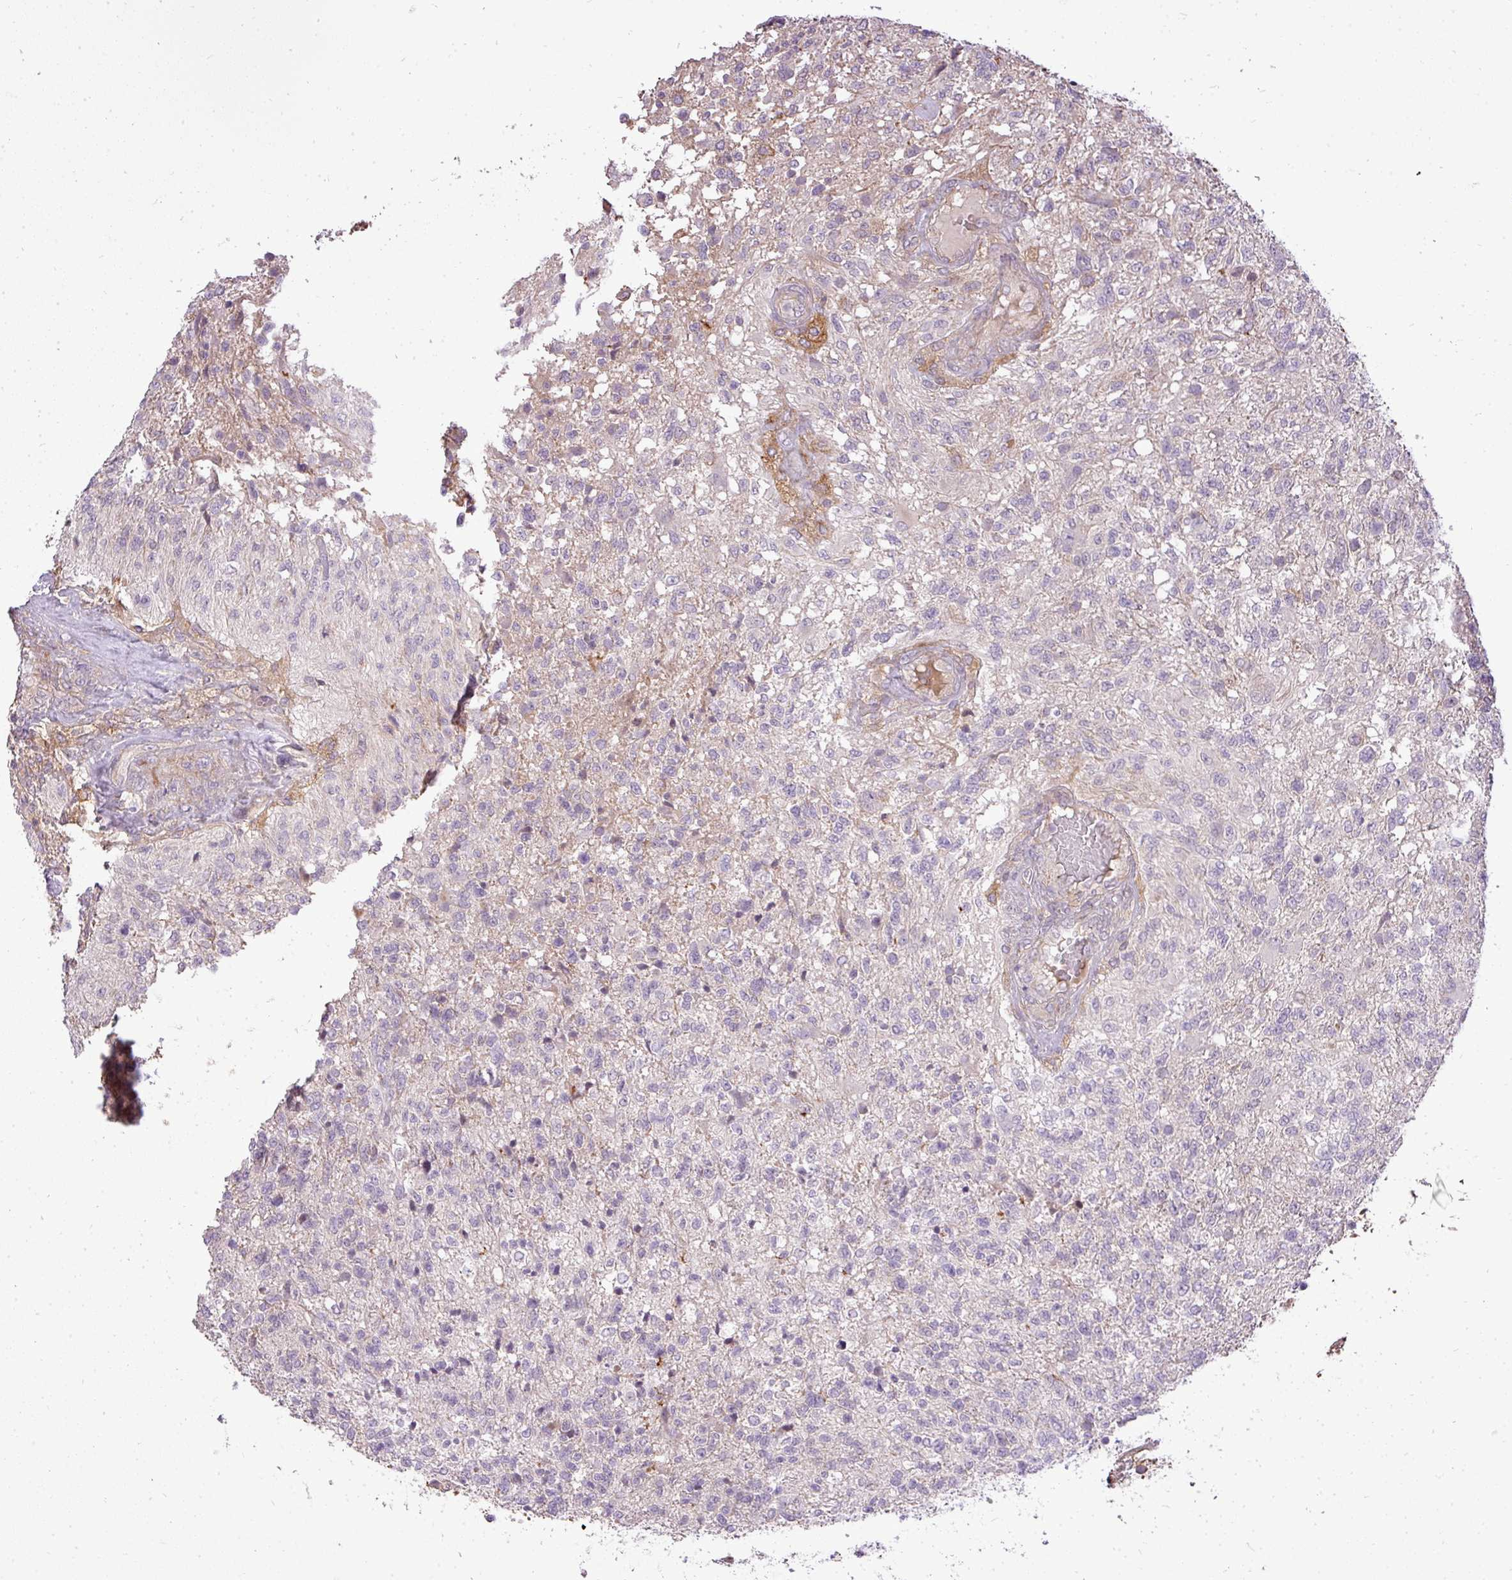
{"staining": {"intensity": "negative", "quantity": "none", "location": "none"}, "tissue": "glioma", "cell_type": "Tumor cells", "image_type": "cancer", "snomed": [{"axis": "morphology", "description": "Glioma, malignant, High grade"}, {"axis": "topography", "description": "Brain"}], "caption": "DAB (3,3'-diaminobenzidine) immunohistochemical staining of malignant glioma (high-grade) shows no significant positivity in tumor cells.", "gene": "PDRG1", "patient": {"sex": "male", "age": 56}}